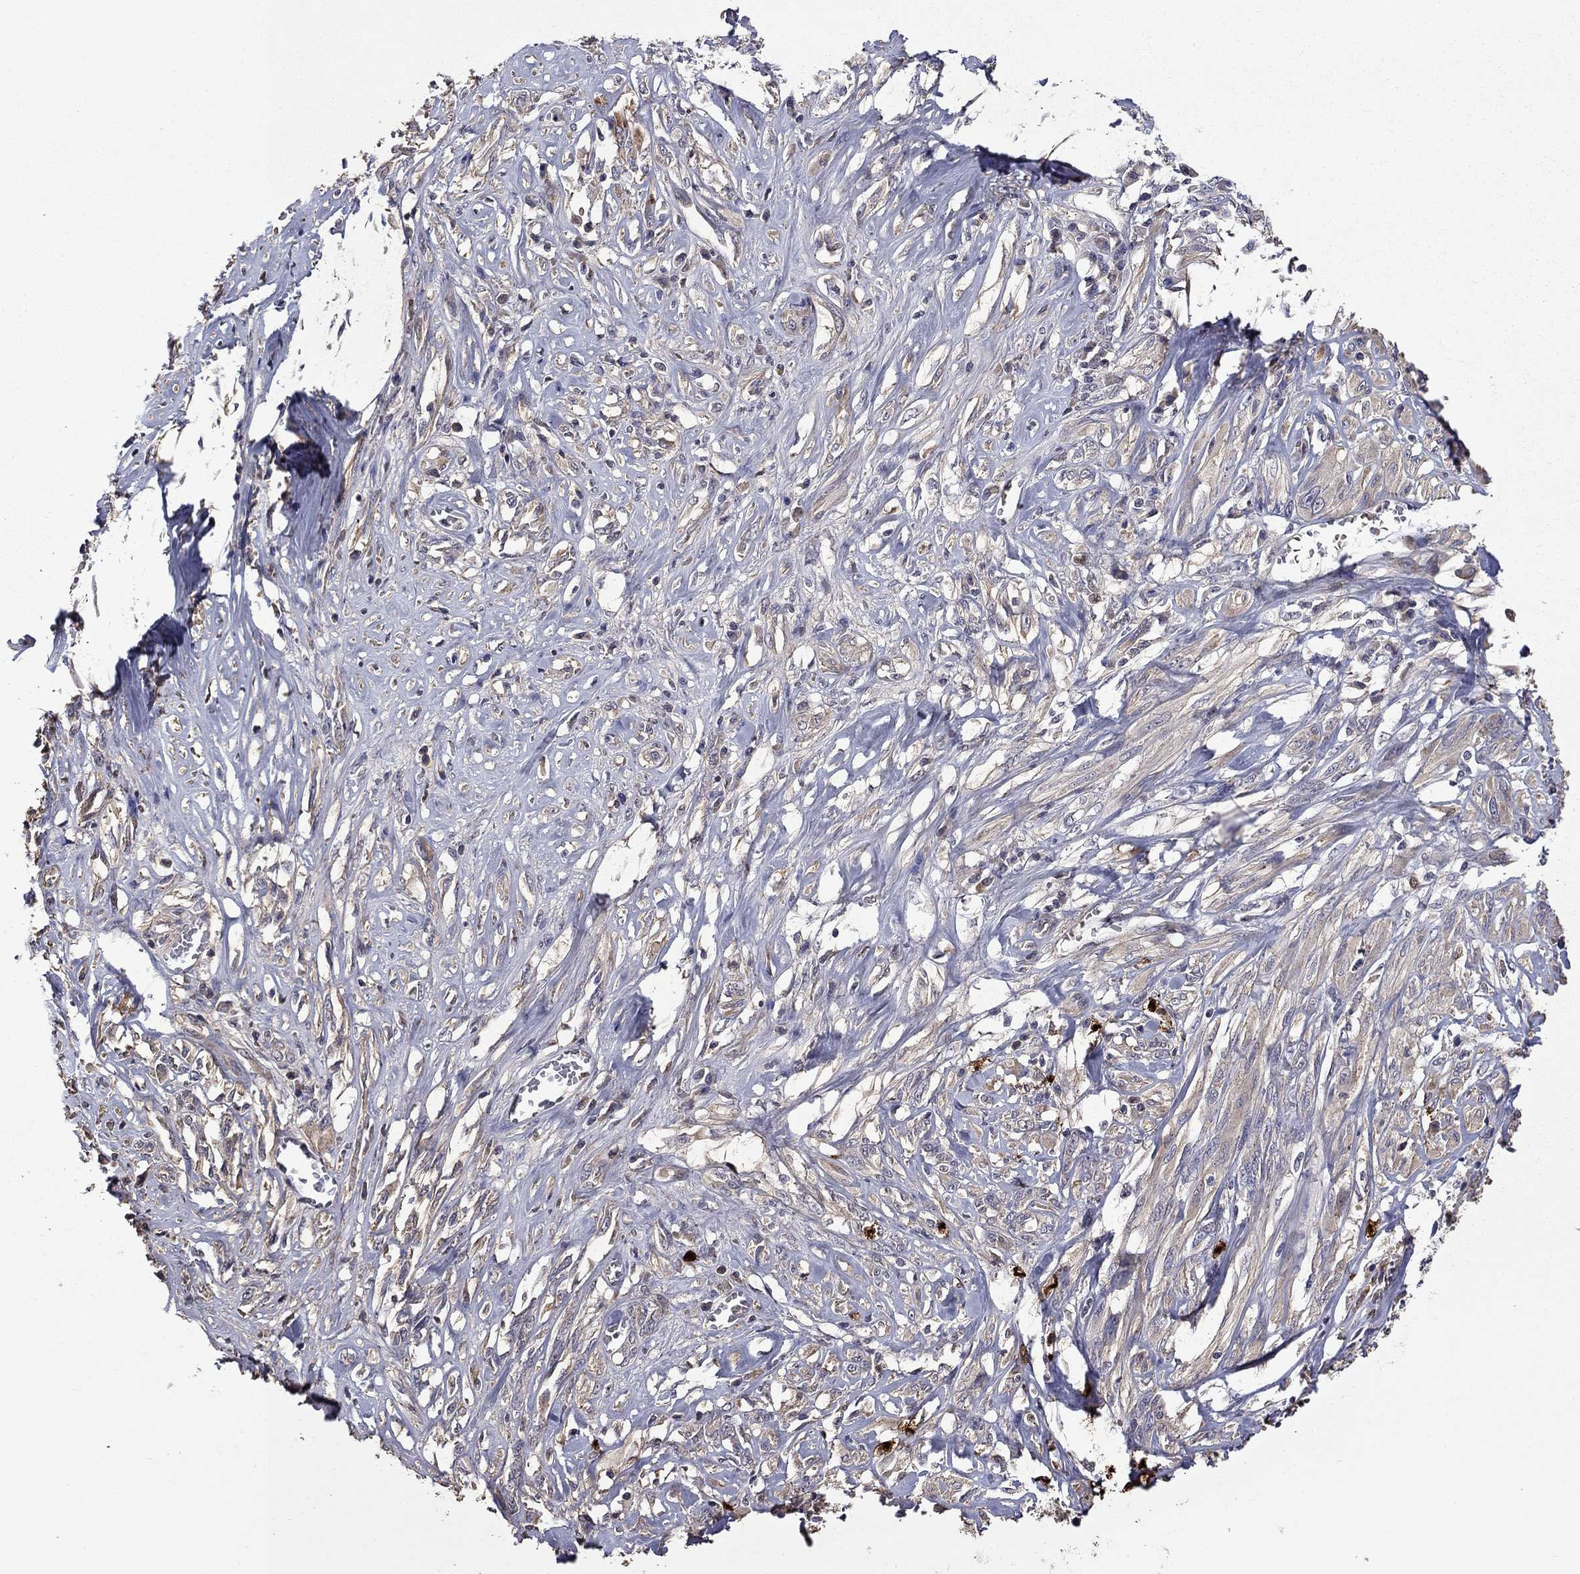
{"staining": {"intensity": "weak", "quantity": "<25%", "location": "cytoplasmic/membranous"}, "tissue": "melanoma", "cell_type": "Tumor cells", "image_type": "cancer", "snomed": [{"axis": "morphology", "description": "Malignant melanoma, NOS"}, {"axis": "topography", "description": "Skin"}], "caption": "High power microscopy photomicrograph of an immunohistochemistry photomicrograph of melanoma, revealing no significant positivity in tumor cells.", "gene": "SATB1", "patient": {"sex": "female", "age": 91}}